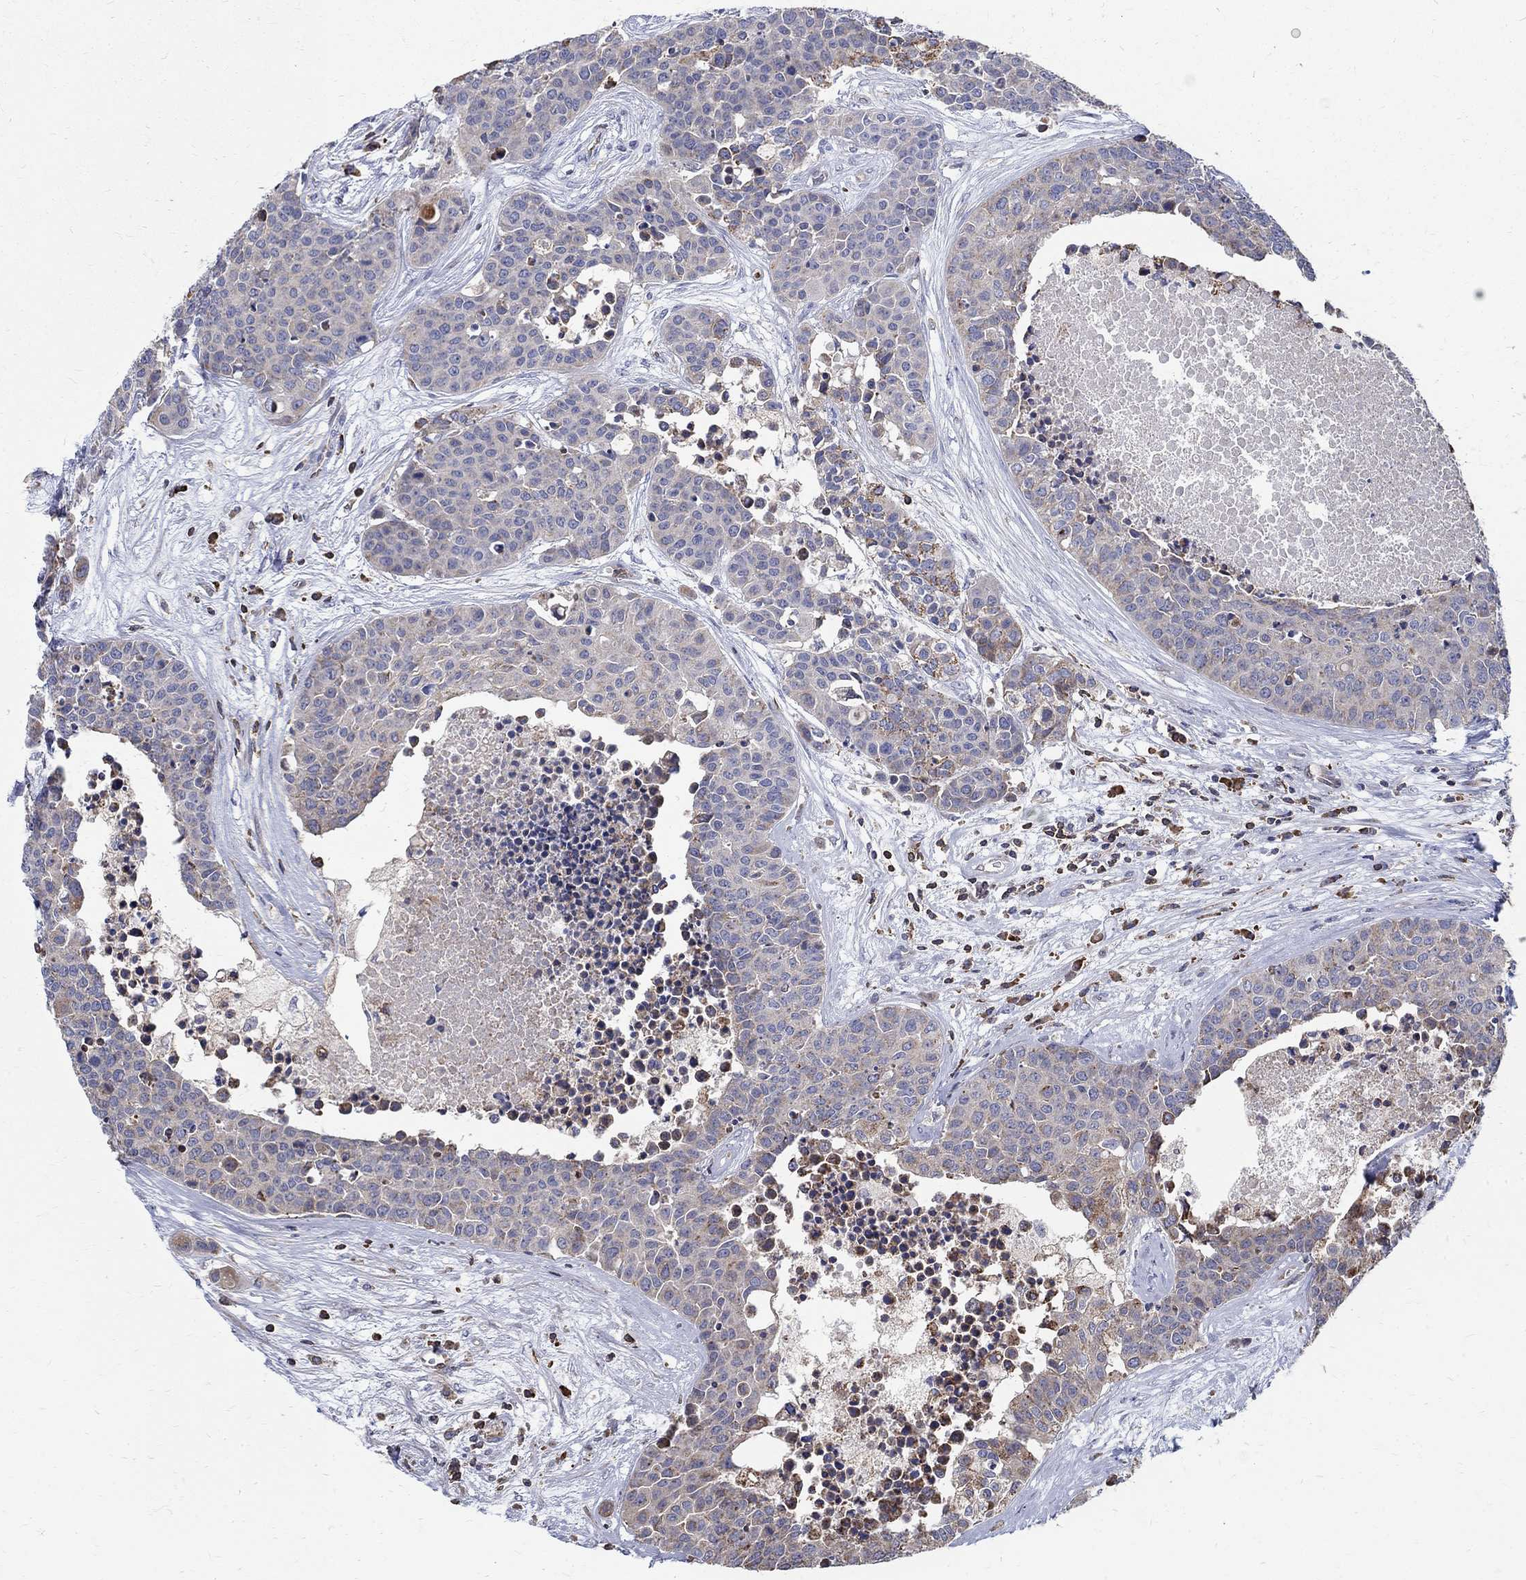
{"staining": {"intensity": "negative", "quantity": "none", "location": "none"}, "tissue": "carcinoid", "cell_type": "Tumor cells", "image_type": "cancer", "snomed": [{"axis": "morphology", "description": "Carcinoid, malignant, NOS"}, {"axis": "topography", "description": "Colon"}], "caption": "This image is of malignant carcinoid stained with immunohistochemistry to label a protein in brown with the nuclei are counter-stained blue. There is no positivity in tumor cells.", "gene": "AGAP2", "patient": {"sex": "male", "age": 81}}